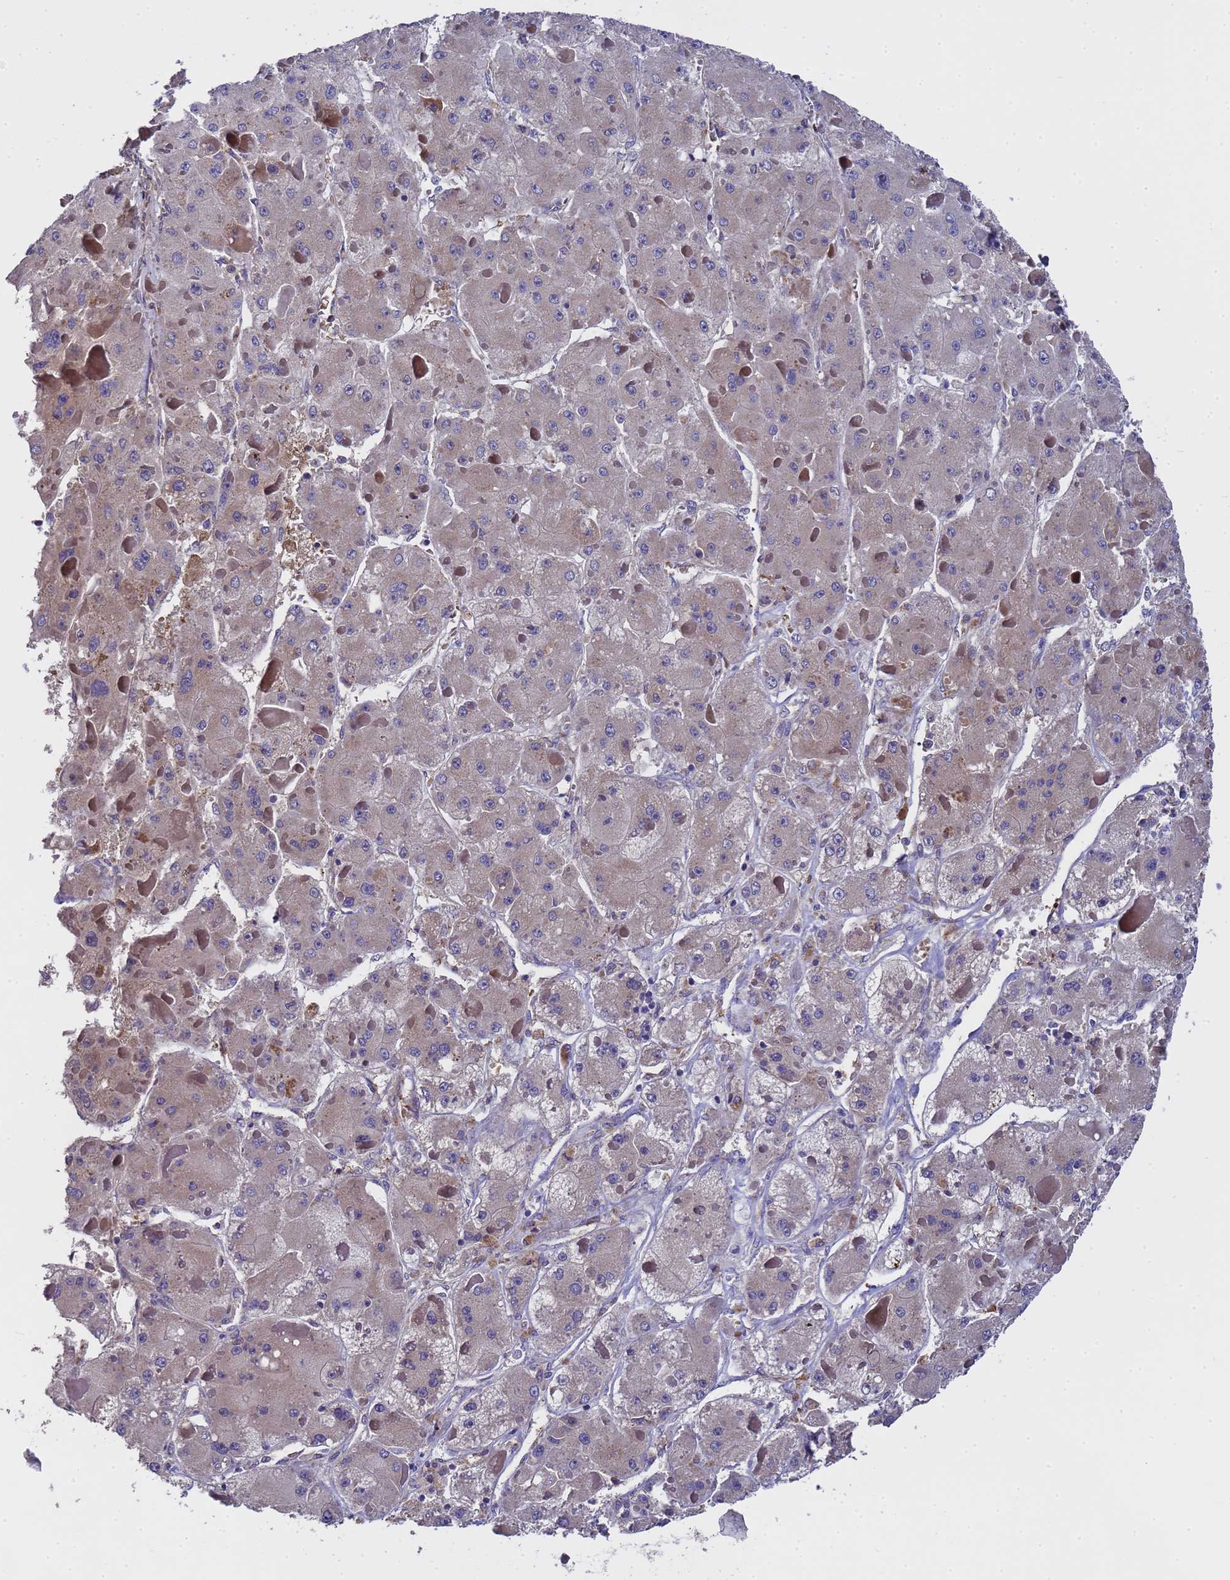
{"staining": {"intensity": "negative", "quantity": "none", "location": "none"}, "tissue": "liver cancer", "cell_type": "Tumor cells", "image_type": "cancer", "snomed": [{"axis": "morphology", "description": "Carcinoma, Hepatocellular, NOS"}, {"axis": "topography", "description": "Liver"}], "caption": "High power microscopy micrograph of an IHC histopathology image of hepatocellular carcinoma (liver), revealing no significant positivity in tumor cells. The staining is performed using DAB brown chromogen with nuclei counter-stained in using hematoxylin.", "gene": "MOCS1", "patient": {"sex": "female", "age": 73}}